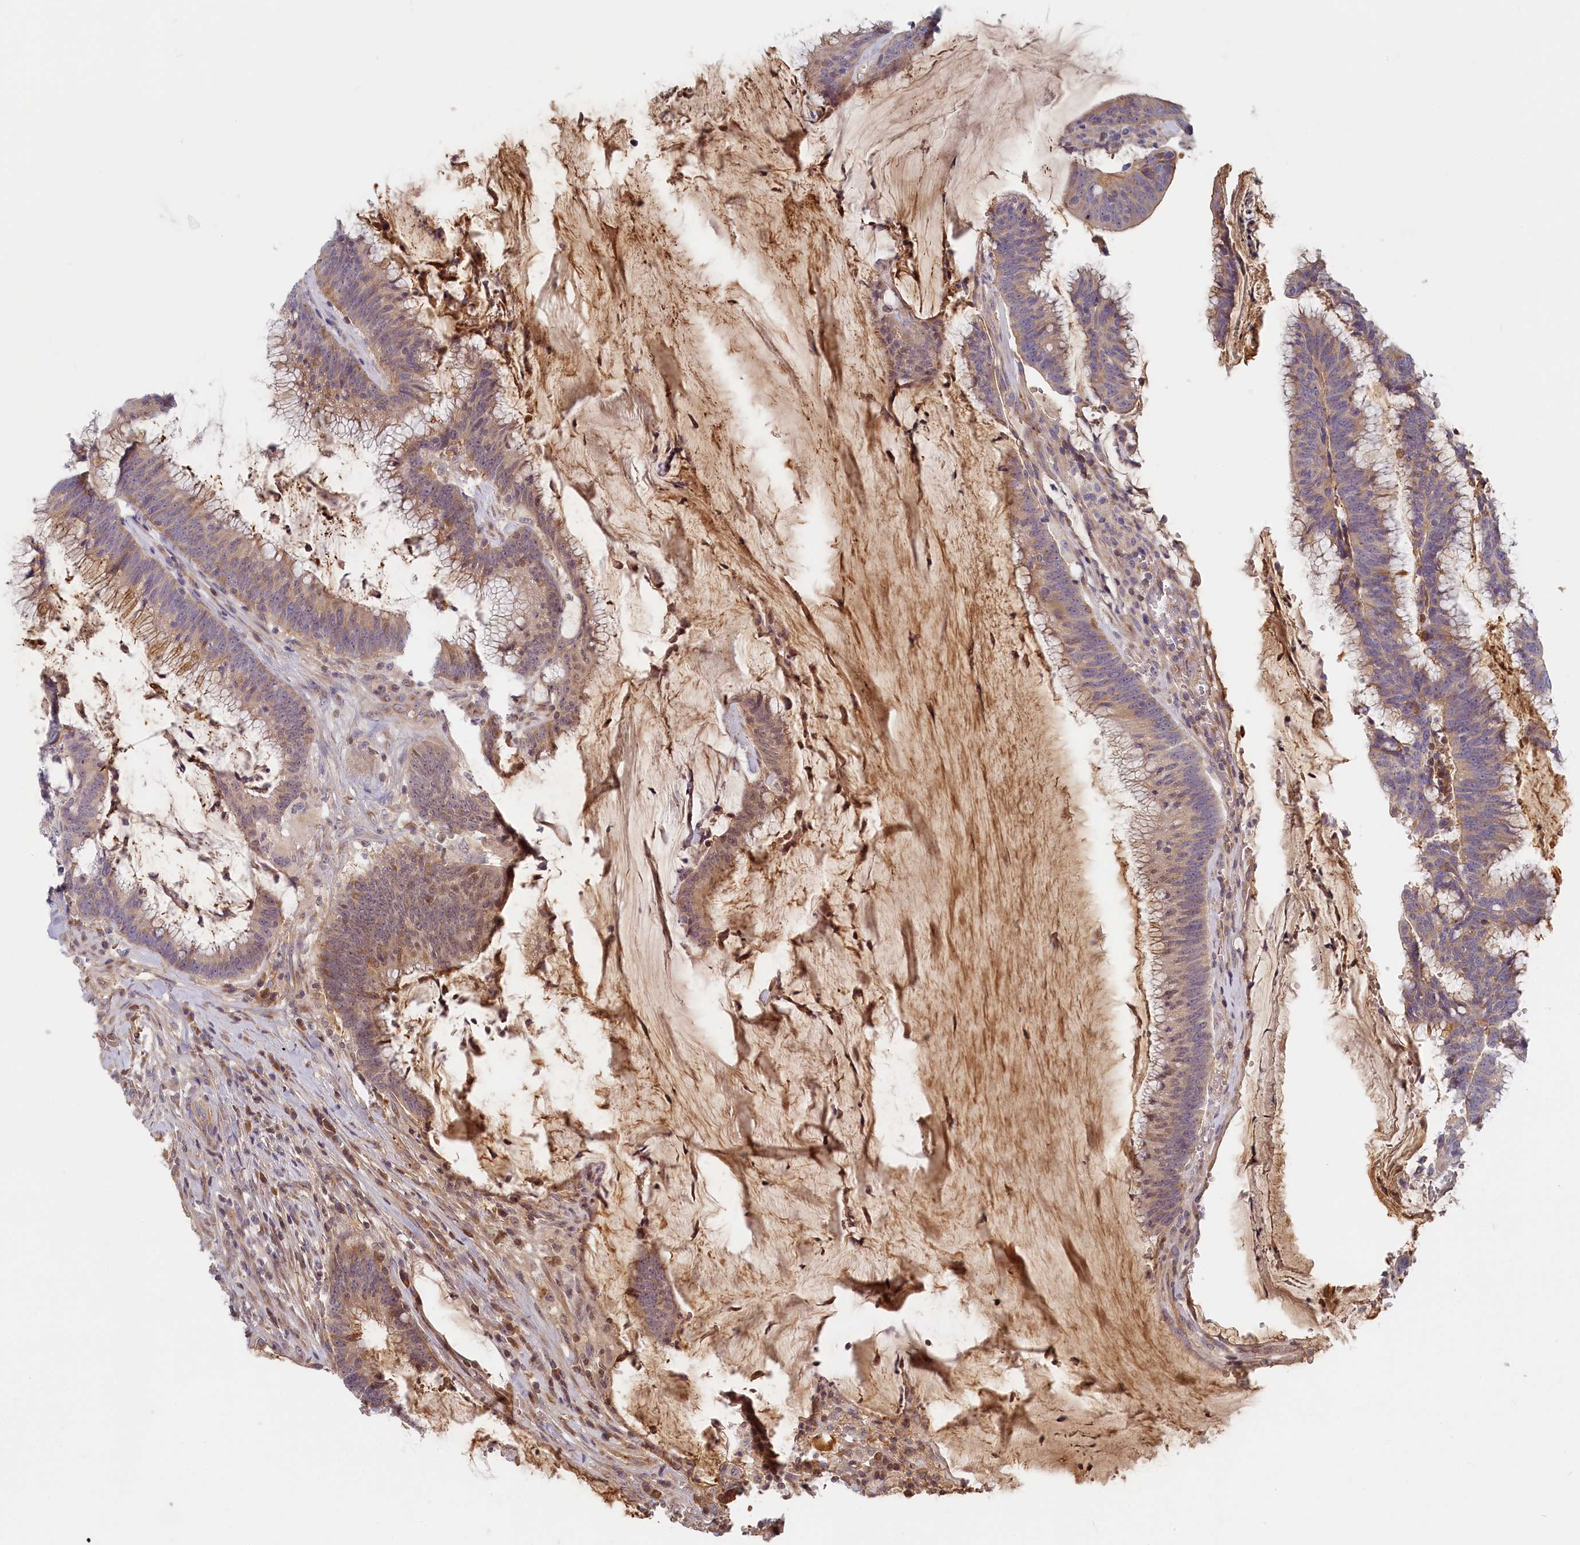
{"staining": {"intensity": "weak", "quantity": ">75%", "location": "cytoplasmic/membranous"}, "tissue": "colorectal cancer", "cell_type": "Tumor cells", "image_type": "cancer", "snomed": [{"axis": "morphology", "description": "Adenocarcinoma, NOS"}, {"axis": "topography", "description": "Rectum"}], "caption": "A low amount of weak cytoplasmic/membranous staining is seen in approximately >75% of tumor cells in colorectal cancer (adenocarcinoma) tissue.", "gene": "STX16", "patient": {"sex": "female", "age": 77}}